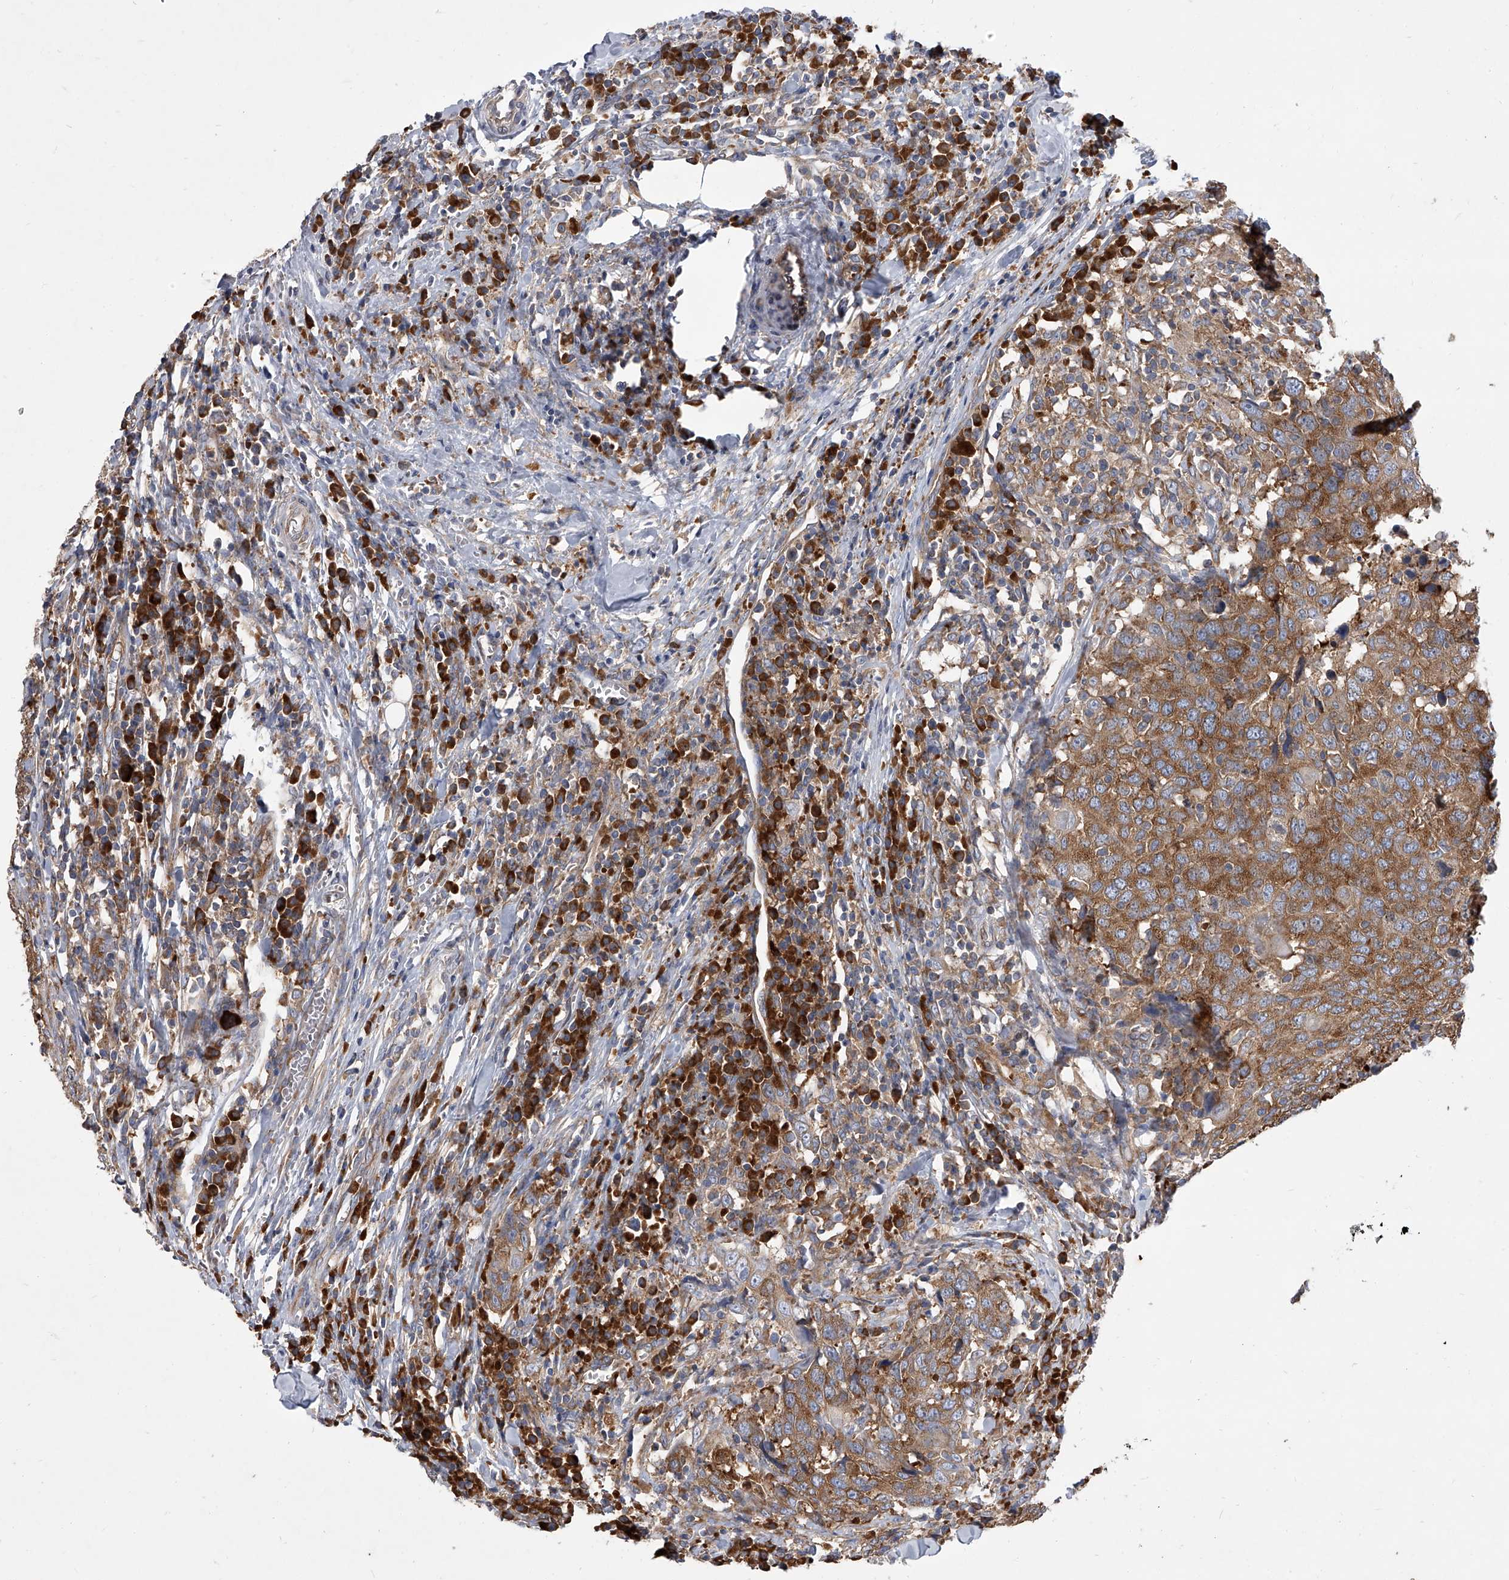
{"staining": {"intensity": "moderate", "quantity": ">75%", "location": "cytoplasmic/membranous"}, "tissue": "head and neck cancer", "cell_type": "Tumor cells", "image_type": "cancer", "snomed": [{"axis": "morphology", "description": "Squamous cell carcinoma, NOS"}, {"axis": "topography", "description": "Head-Neck"}], "caption": "Protein staining shows moderate cytoplasmic/membranous positivity in about >75% of tumor cells in head and neck cancer. (DAB IHC with brightfield microscopy, high magnification).", "gene": "EIF2S2", "patient": {"sex": "male", "age": 66}}